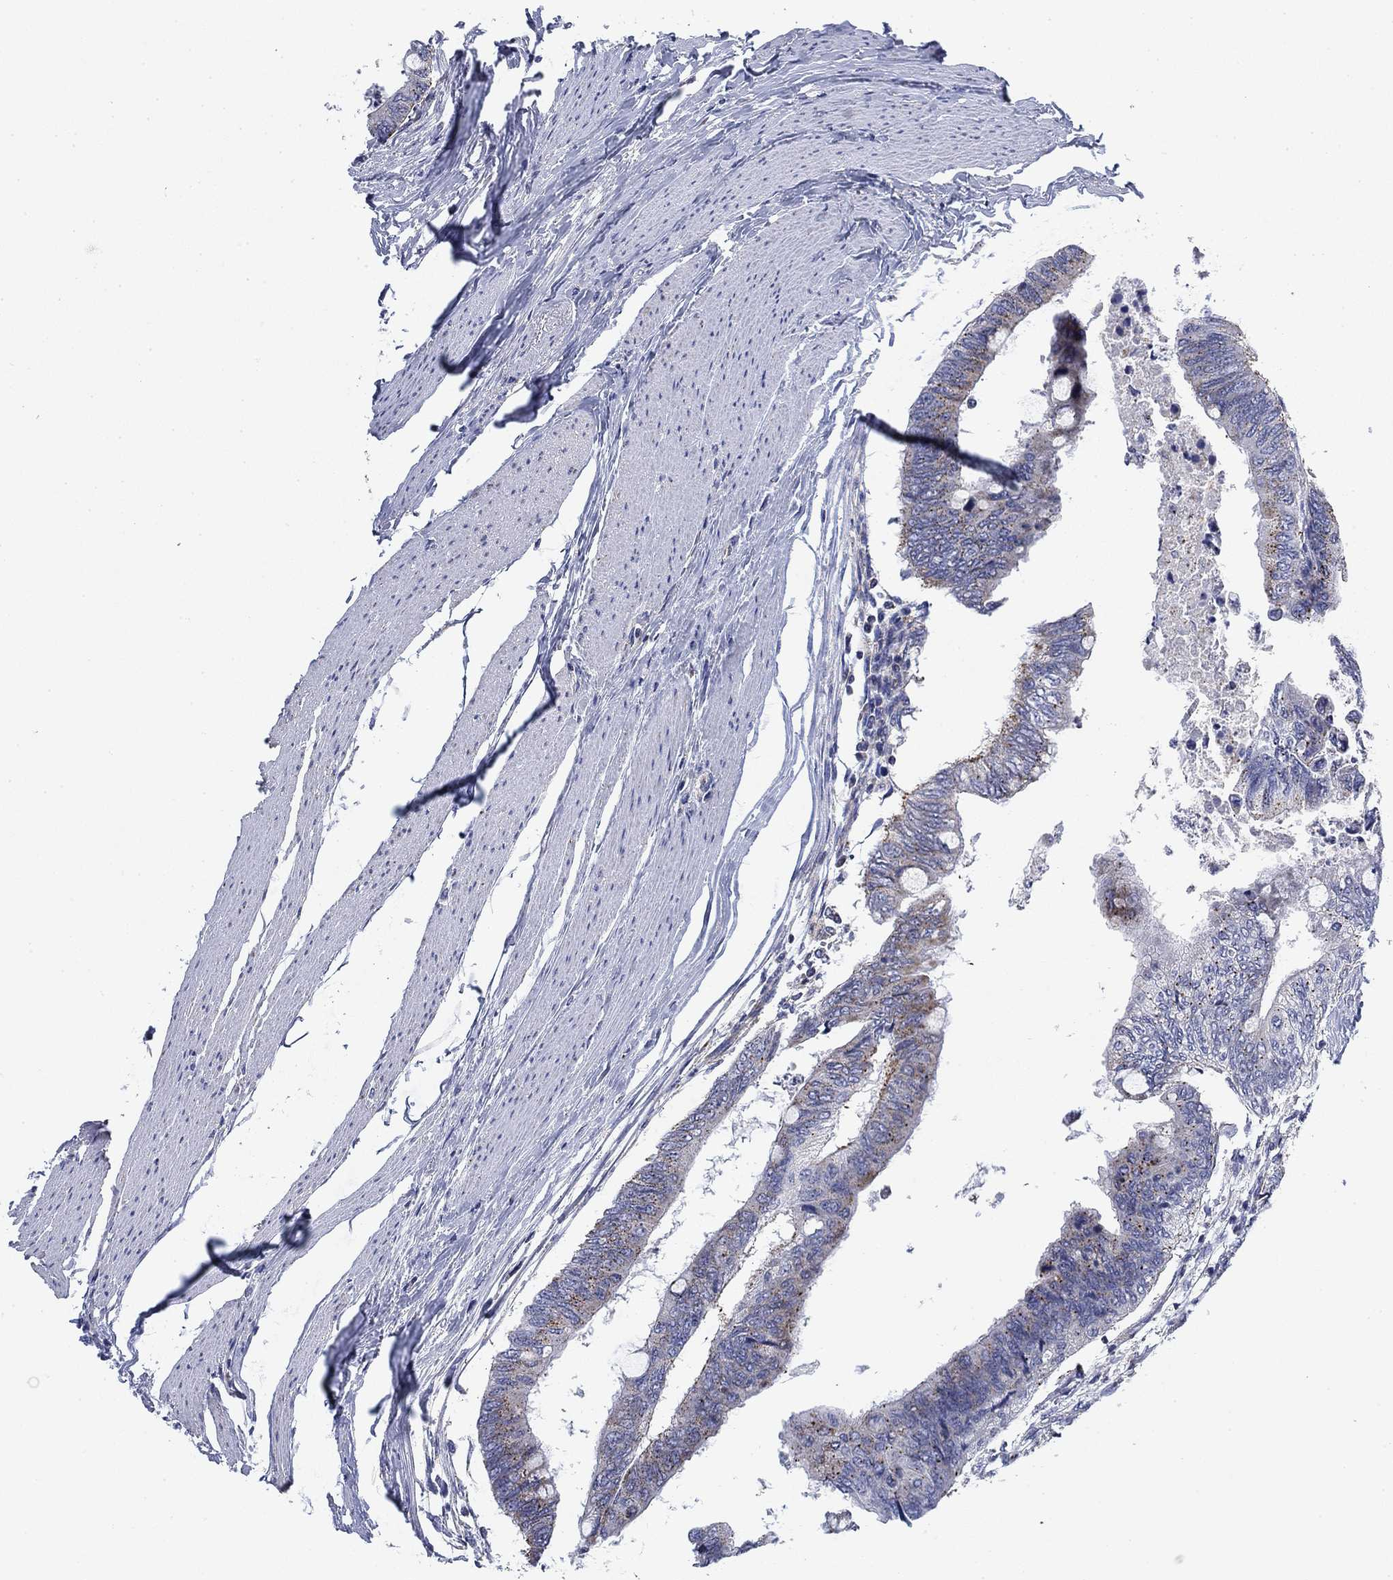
{"staining": {"intensity": "moderate", "quantity": "<25%", "location": "cytoplasmic/membranous"}, "tissue": "colorectal cancer", "cell_type": "Tumor cells", "image_type": "cancer", "snomed": [{"axis": "morphology", "description": "Normal tissue, NOS"}, {"axis": "morphology", "description": "Adenocarcinoma, NOS"}, {"axis": "topography", "description": "Rectum"}, {"axis": "topography", "description": "Peripheral nerve tissue"}], "caption": "Immunohistochemistry (IHC) of human adenocarcinoma (colorectal) reveals low levels of moderate cytoplasmic/membranous staining in approximately <25% of tumor cells.", "gene": "NACAD", "patient": {"sex": "male", "age": 92}}